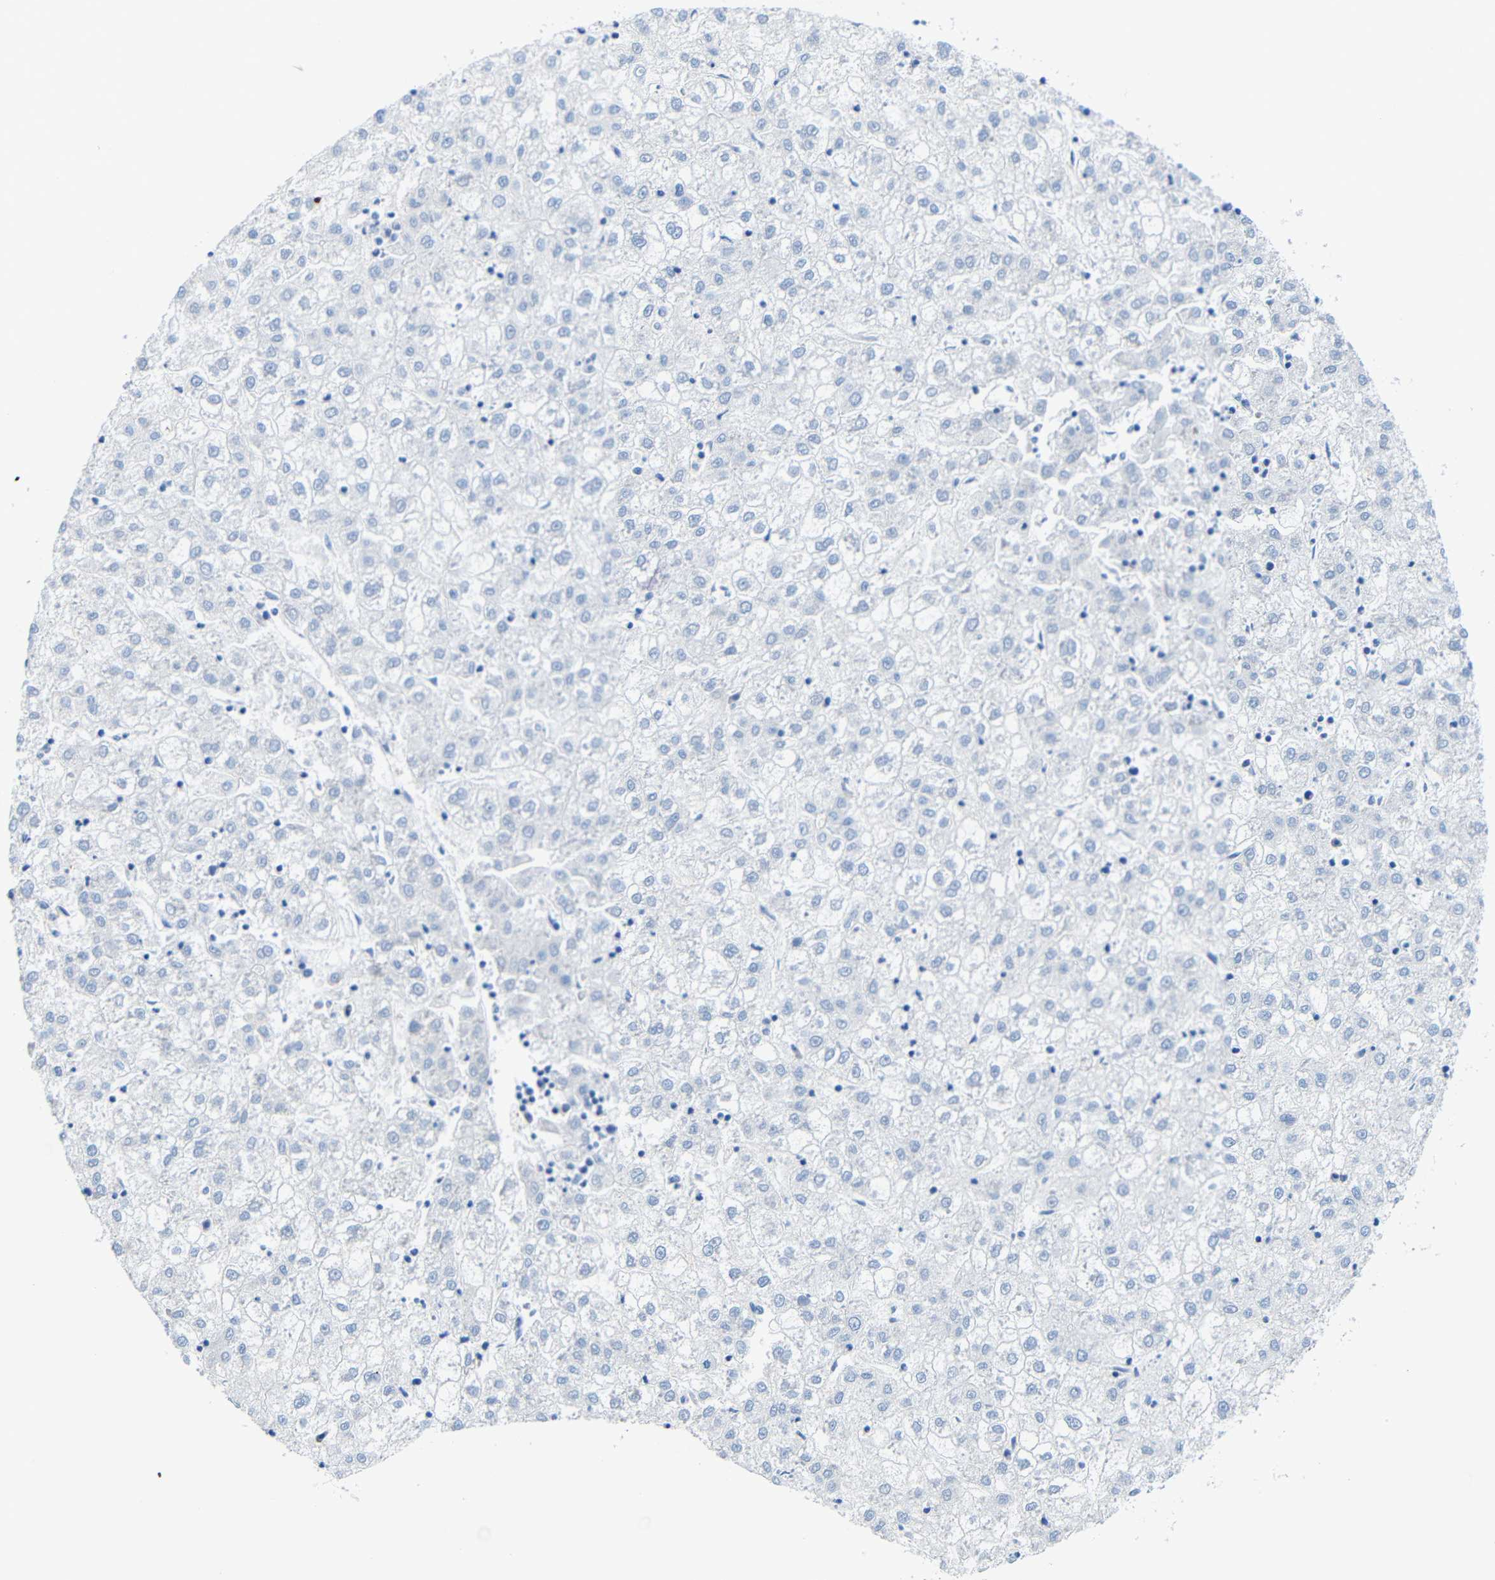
{"staining": {"intensity": "negative", "quantity": "none", "location": "none"}, "tissue": "liver cancer", "cell_type": "Tumor cells", "image_type": "cancer", "snomed": [{"axis": "morphology", "description": "Carcinoma, Hepatocellular, NOS"}, {"axis": "topography", "description": "Liver"}], "caption": "The IHC image has no significant staining in tumor cells of liver cancer (hepatocellular carcinoma) tissue.", "gene": "NEGR1", "patient": {"sex": "male", "age": 72}}